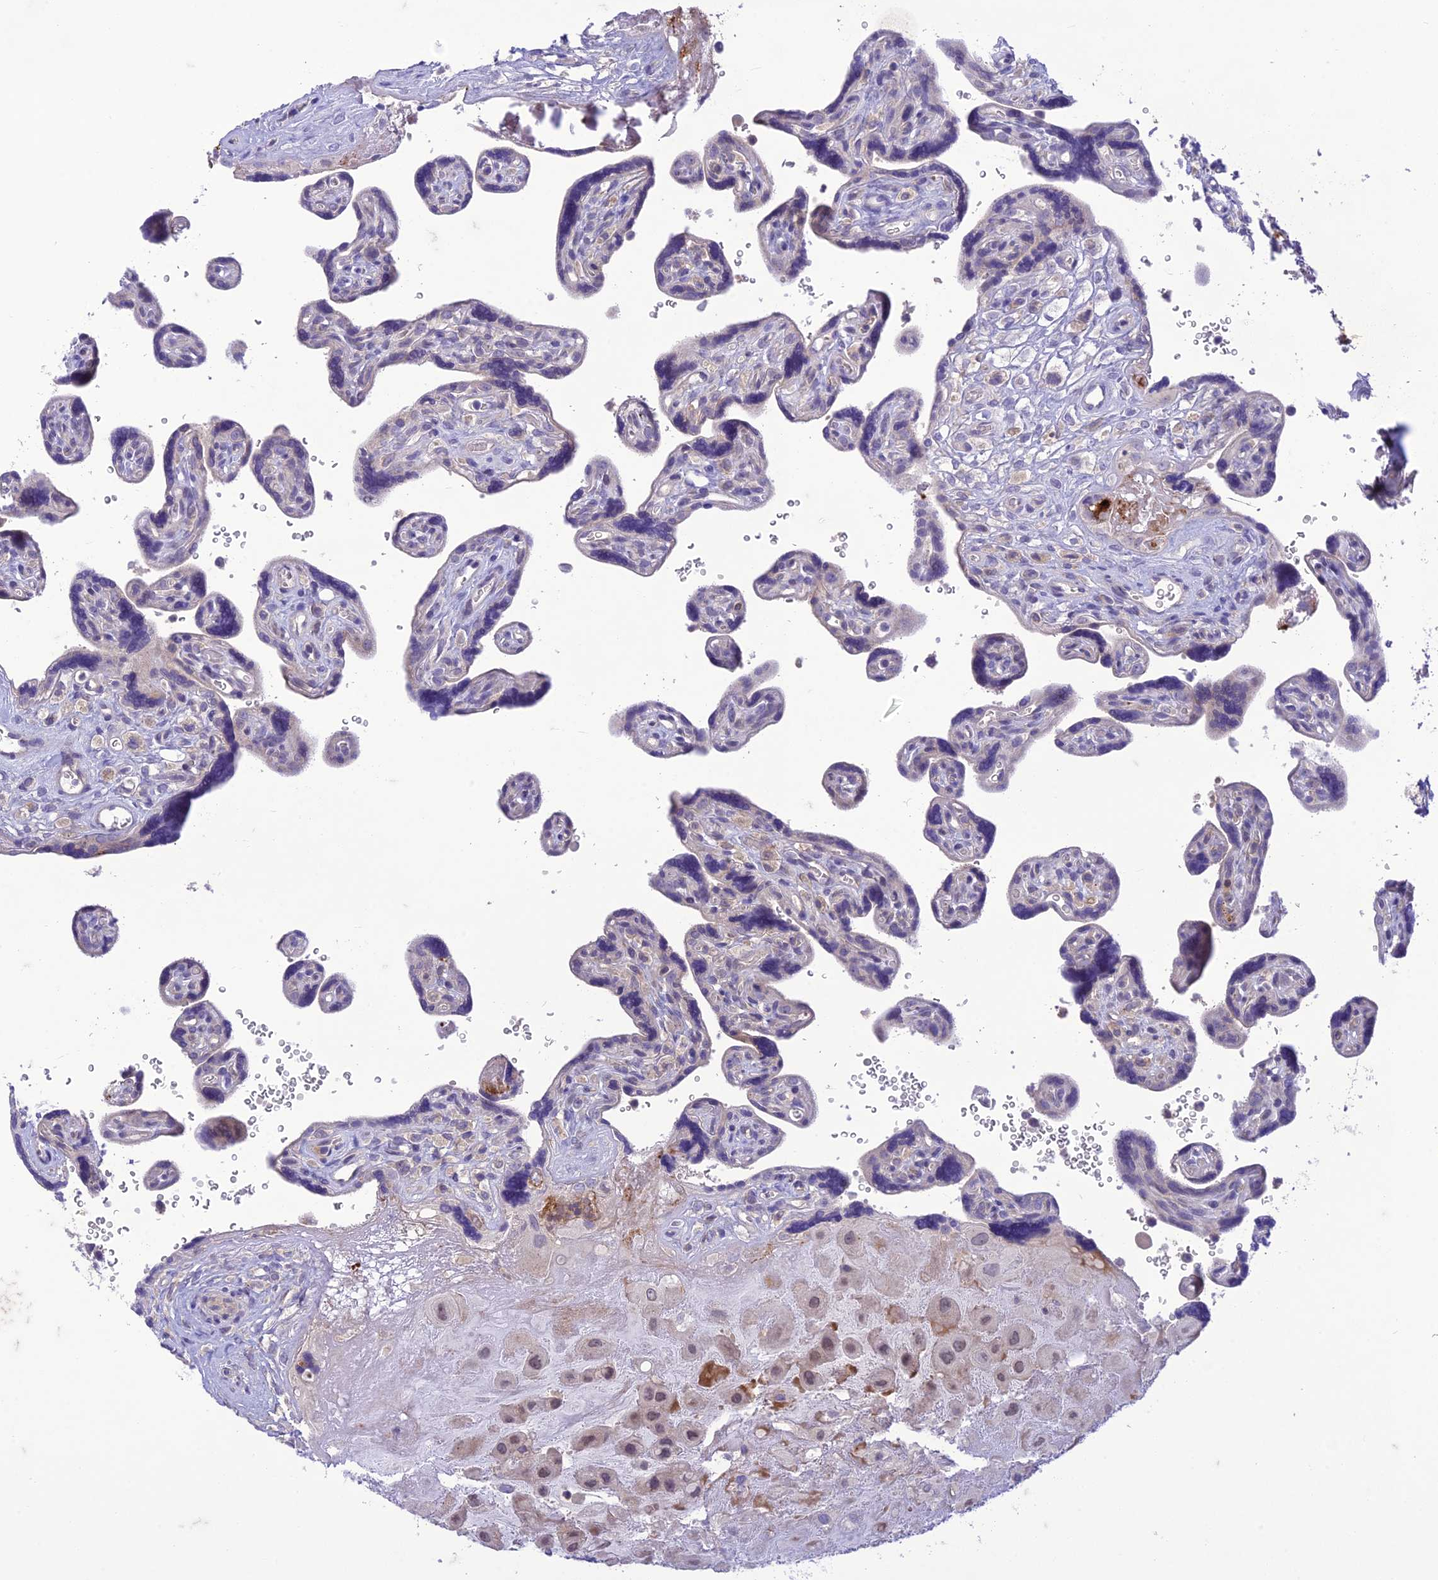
{"staining": {"intensity": "weak", "quantity": "25%-75%", "location": "nuclear"}, "tissue": "placenta", "cell_type": "Decidual cells", "image_type": "normal", "snomed": [{"axis": "morphology", "description": "Normal tissue, NOS"}, {"axis": "topography", "description": "Placenta"}], "caption": "The photomicrograph reveals staining of unremarkable placenta, revealing weak nuclear protein positivity (brown color) within decidual cells.", "gene": "ITGAE", "patient": {"sex": "female", "age": 39}}